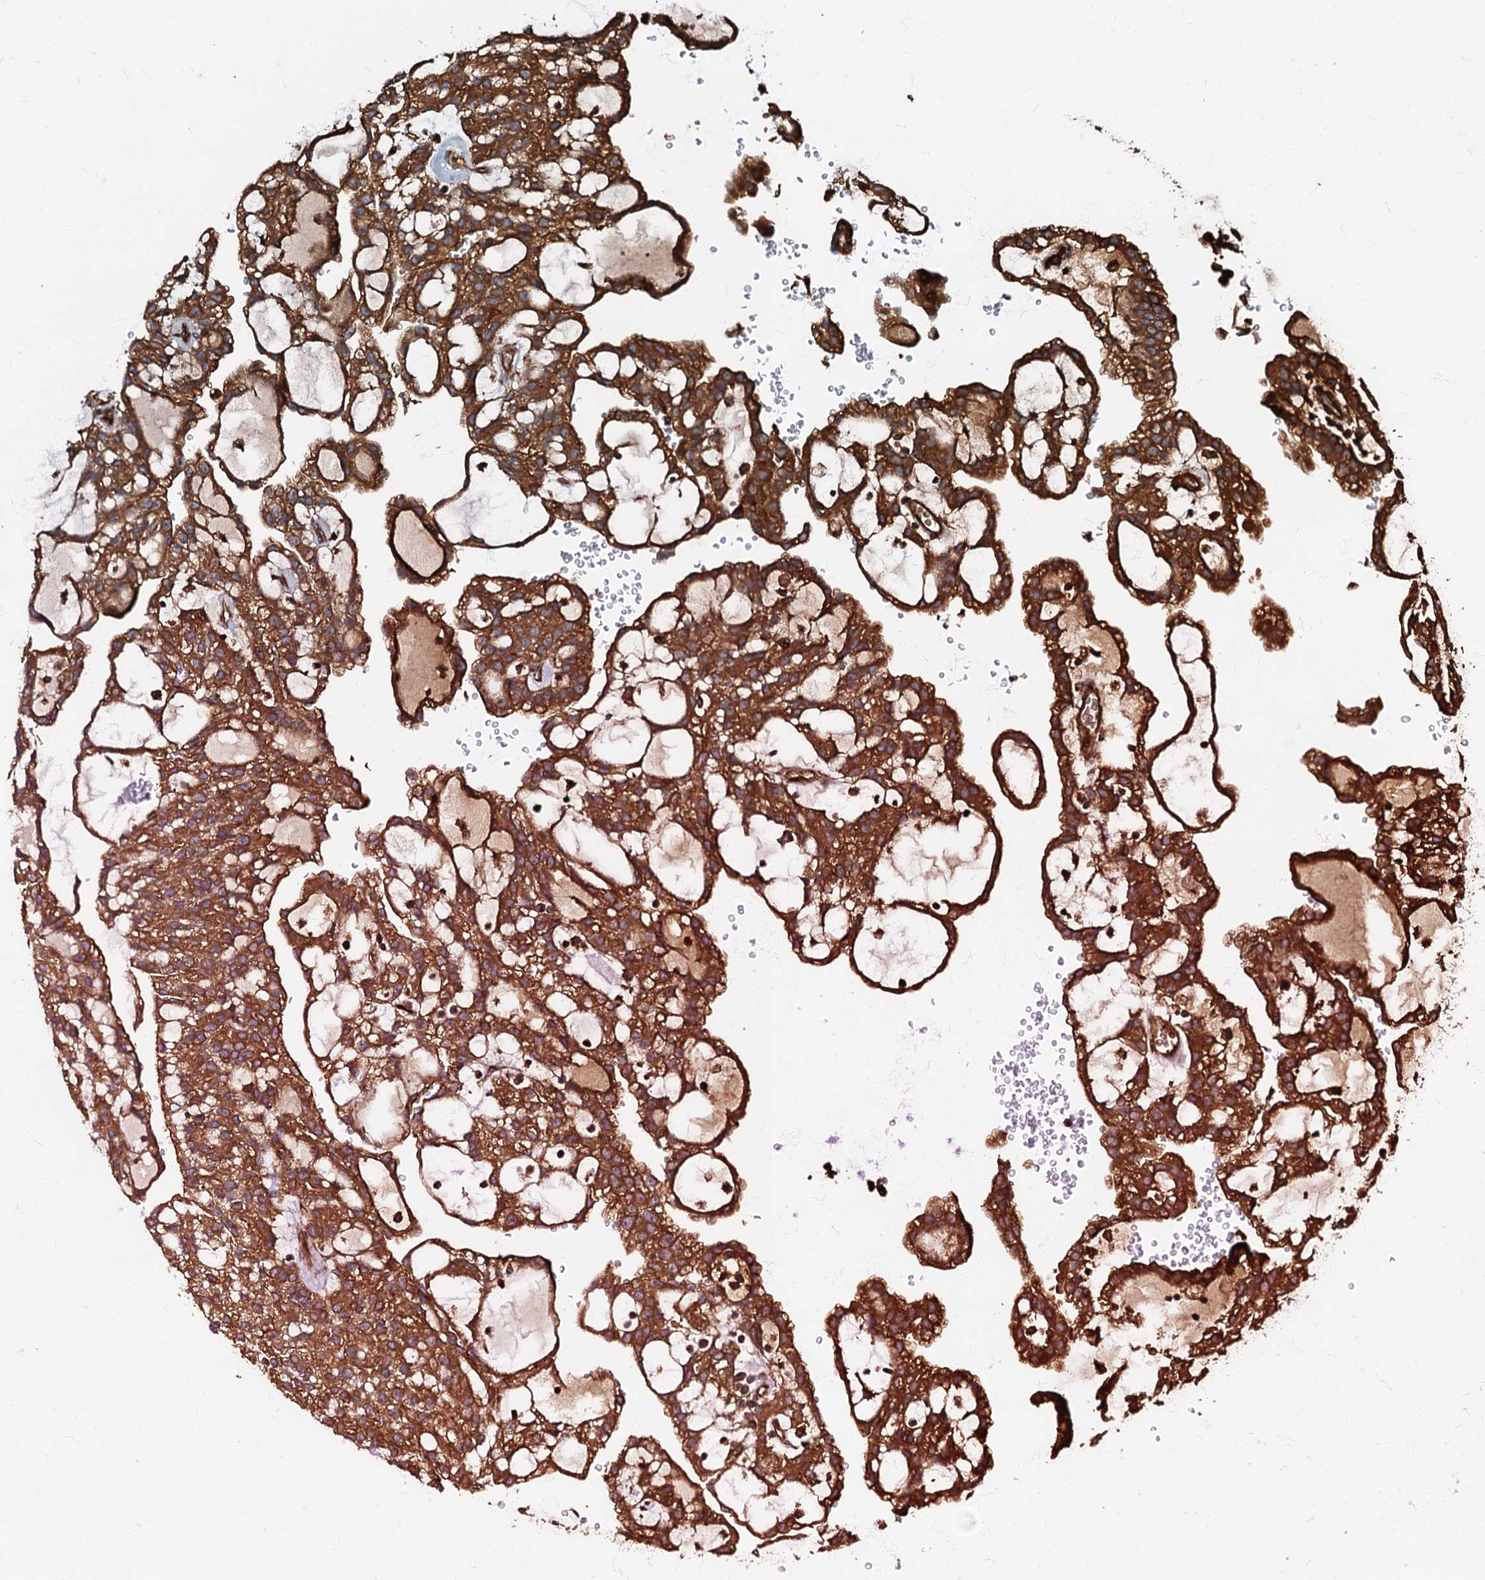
{"staining": {"intensity": "strong", "quantity": ">75%", "location": "cytoplasmic/membranous"}, "tissue": "renal cancer", "cell_type": "Tumor cells", "image_type": "cancer", "snomed": [{"axis": "morphology", "description": "Adenocarcinoma, NOS"}, {"axis": "topography", "description": "Kidney"}], "caption": "Strong cytoplasmic/membranous expression is present in approximately >75% of tumor cells in renal adenocarcinoma. (DAB (3,3'-diaminobenzidine) IHC, brown staining for protein, blue staining for nuclei).", "gene": "BLOC1S6", "patient": {"sex": "male", "age": 63}}